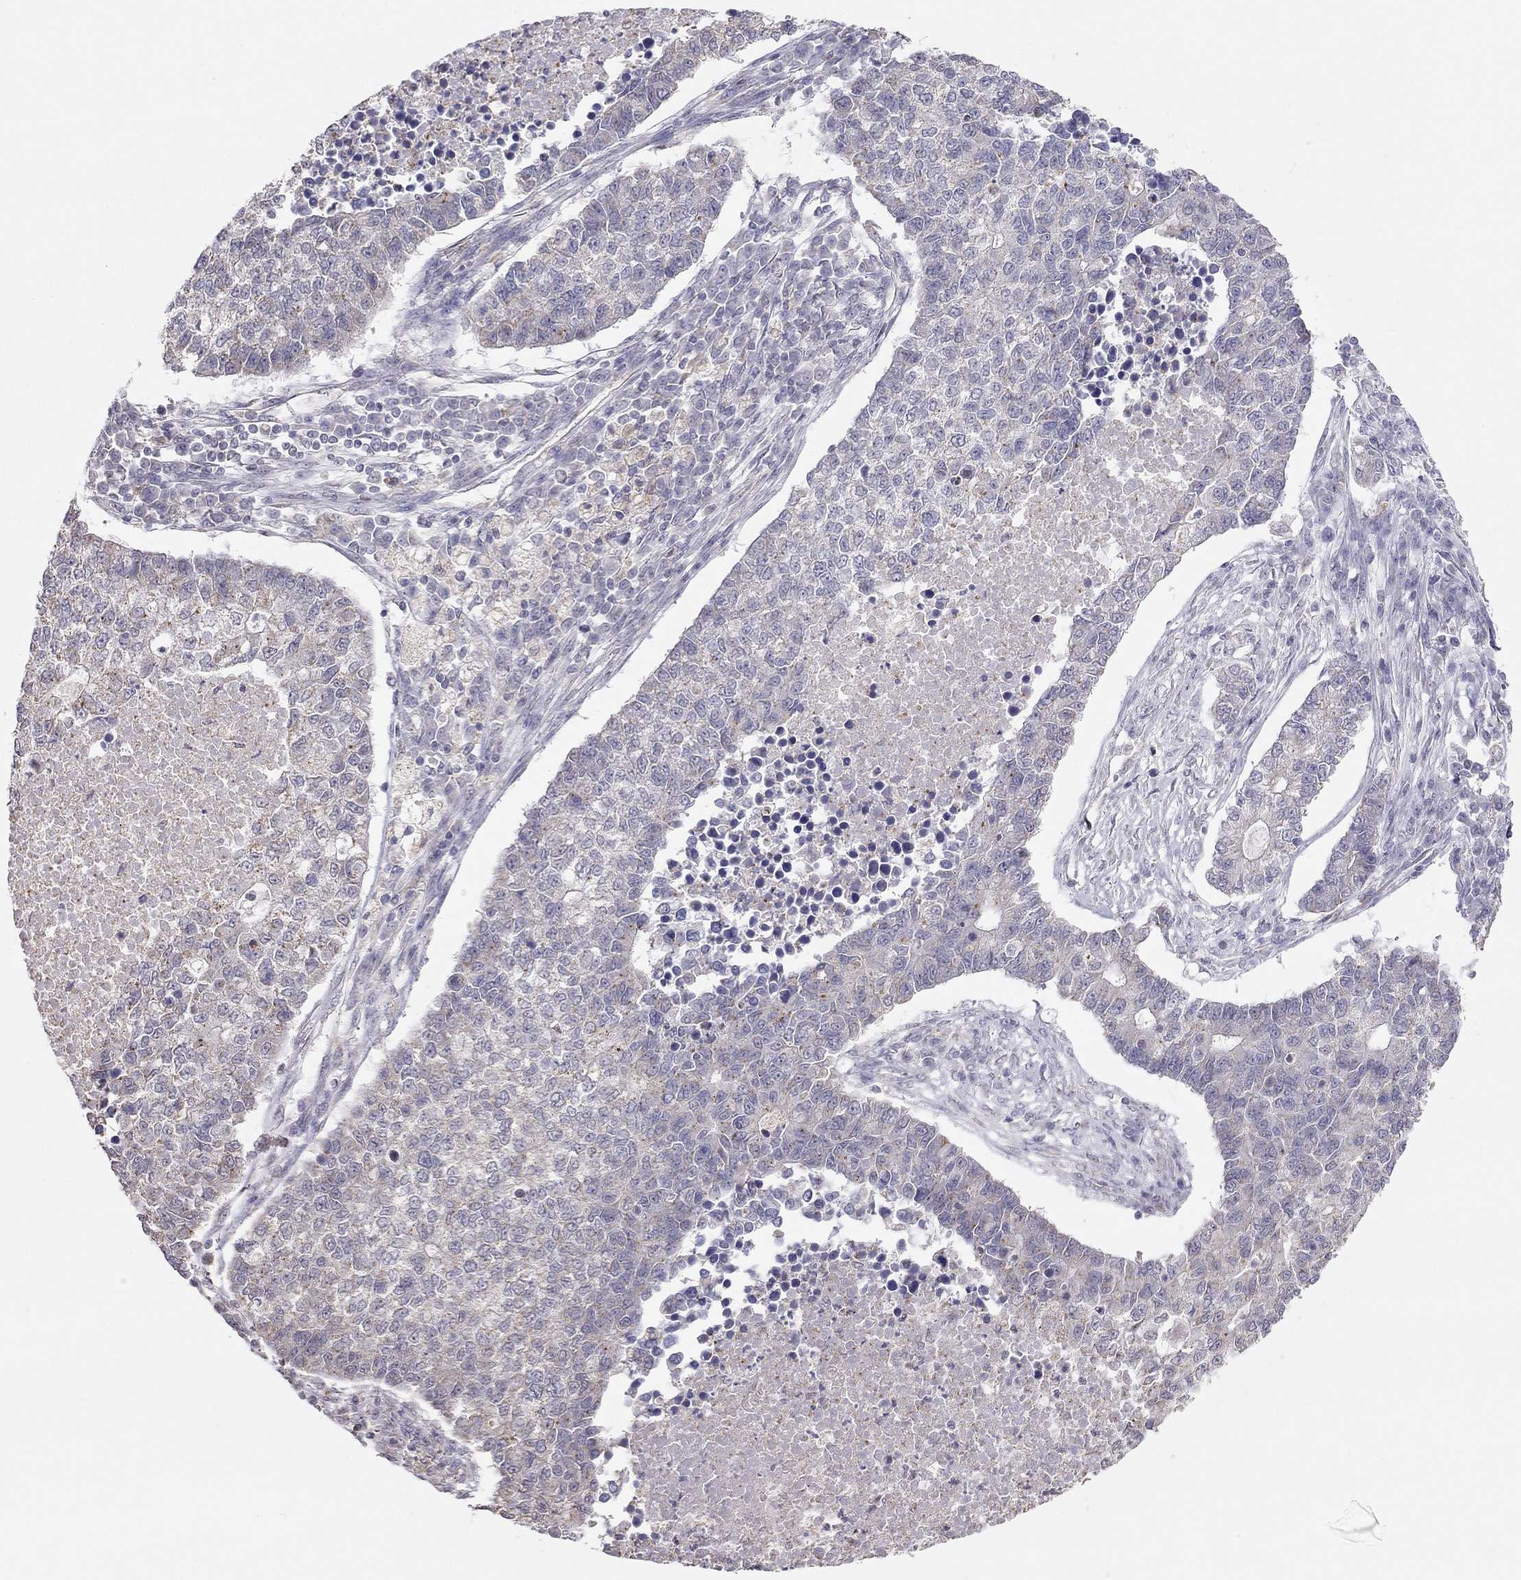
{"staining": {"intensity": "negative", "quantity": "none", "location": "none"}, "tissue": "lung cancer", "cell_type": "Tumor cells", "image_type": "cancer", "snomed": [{"axis": "morphology", "description": "Adenocarcinoma, NOS"}, {"axis": "topography", "description": "Lung"}], "caption": "High power microscopy photomicrograph of an immunohistochemistry (IHC) photomicrograph of adenocarcinoma (lung), revealing no significant expression in tumor cells. The staining was performed using DAB to visualize the protein expression in brown, while the nuclei were stained in blue with hematoxylin (Magnification: 20x).", "gene": "LRIT3", "patient": {"sex": "male", "age": 57}}